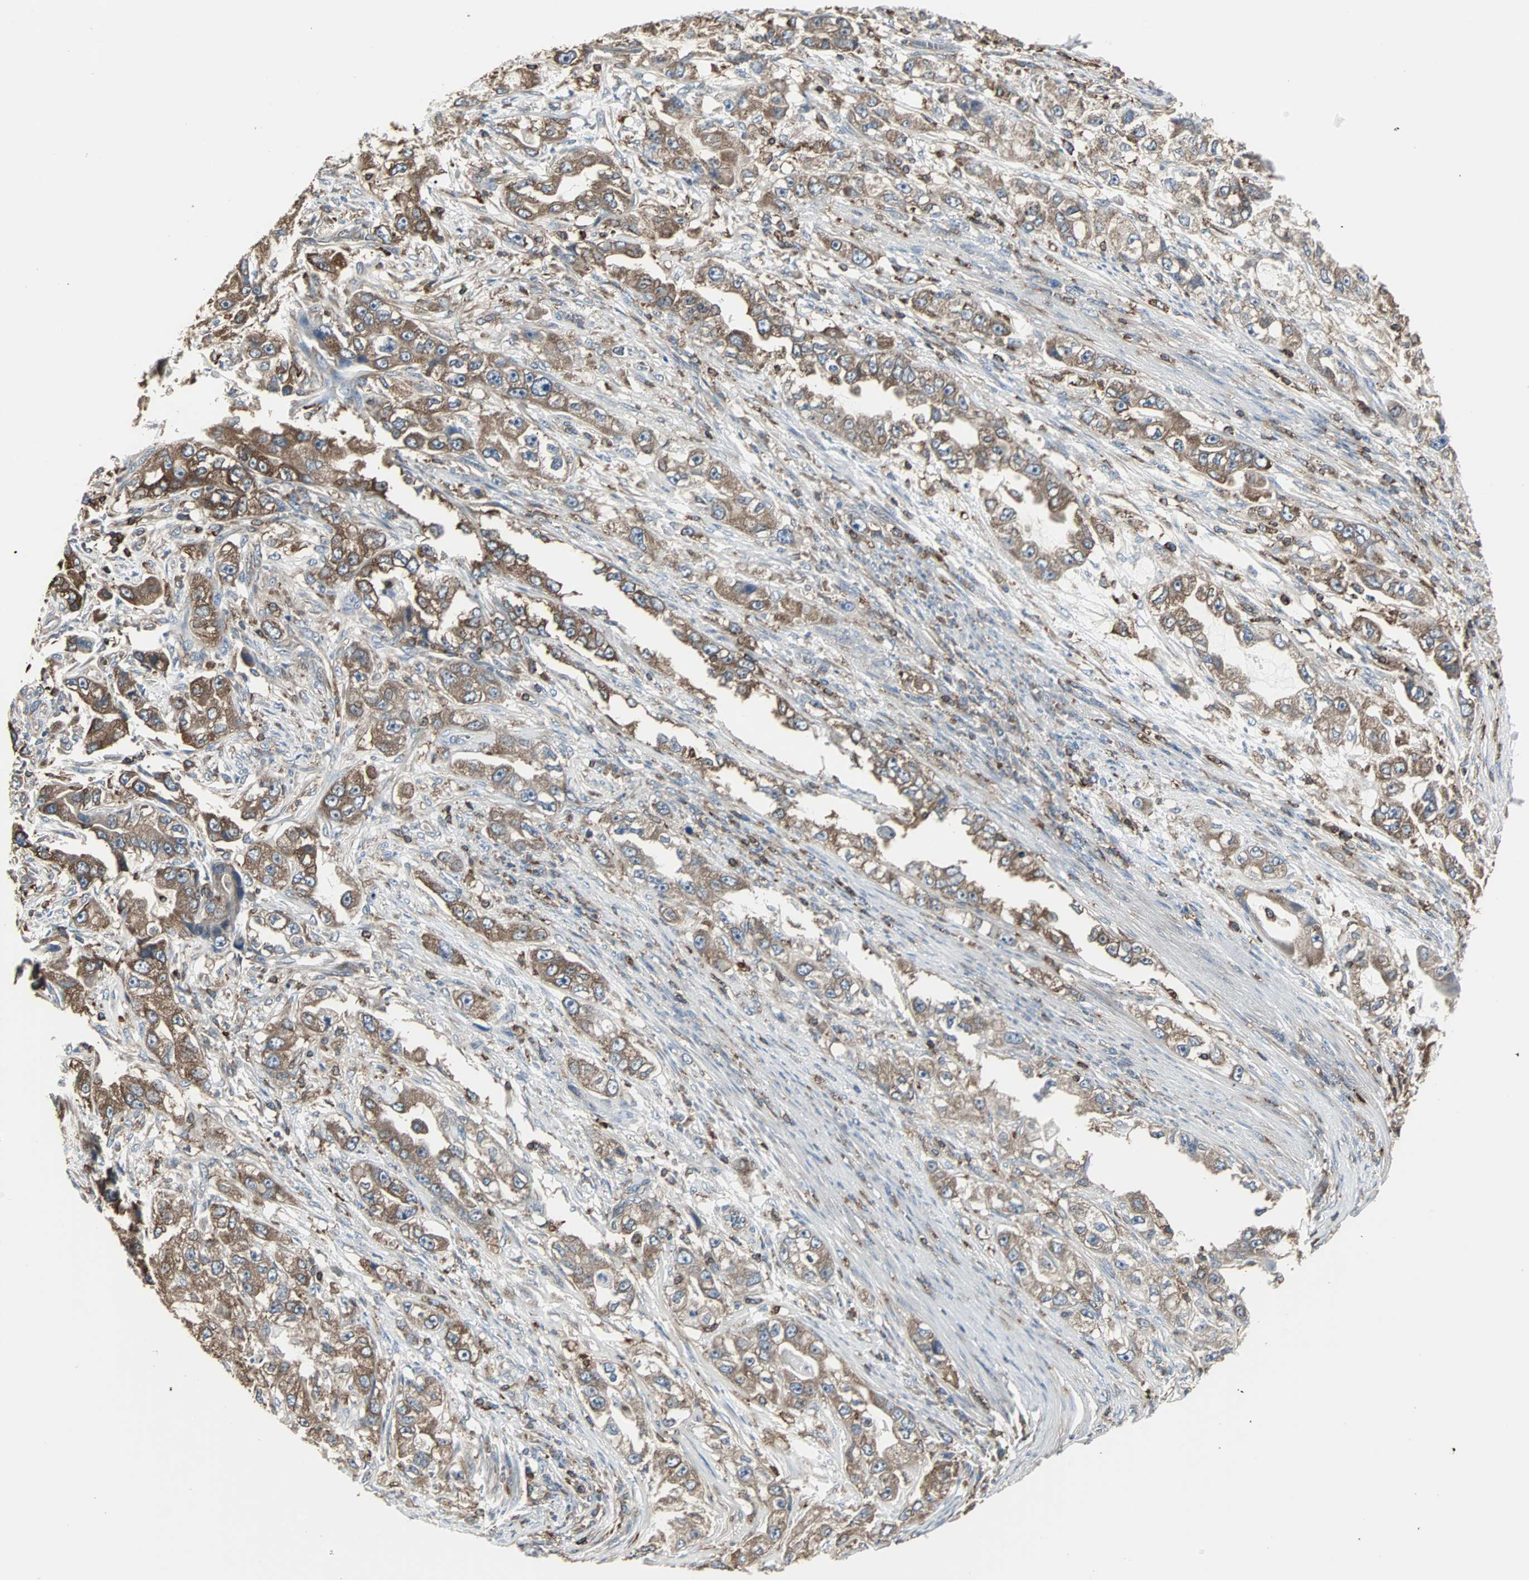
{"staining": {"intensity": "moderate", "quantity": ">75%", "location": "cytoplasmic/membranous"}, "tissue": "stomach cancer", "cell_type": "Tumor cells", "image_type": "cancer", "snomed": [{"axis": "morphology", "description": "Adenocarcinoma, NOS"}, {"axis": "topography", "description": "Stomach, lower"}], "caption": "Protein analysis of stomach adenocarcinoma tissue exhibits moderate cytoplasmic/membranous expression in about >75% of tumor cells.", "gene": "LRRFIP1", "patient": {"sex": "female", "age": 93}}